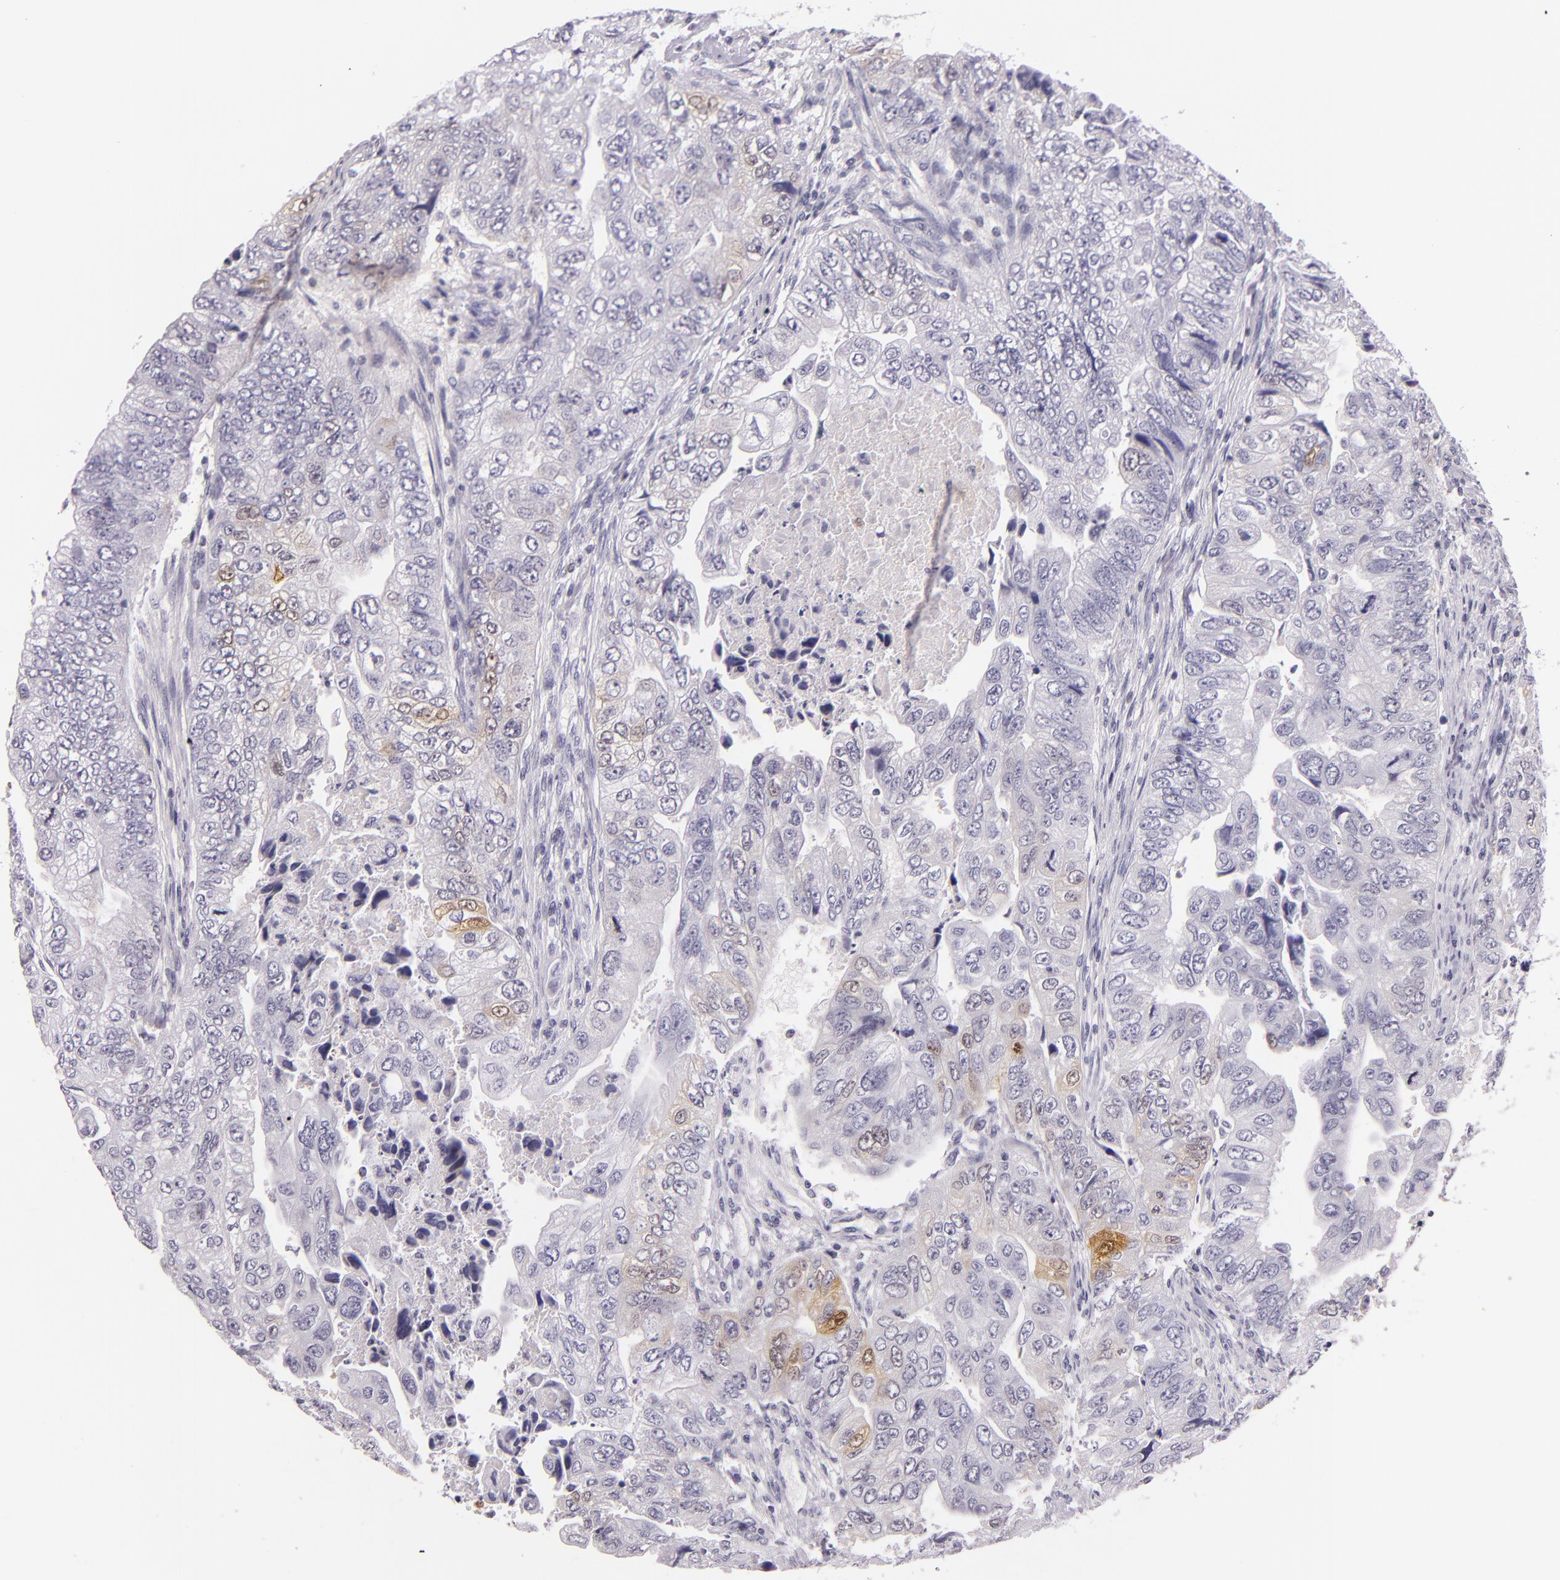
{"staining": {"intensity": "weak", "quantity": "<25%", "location": "nuclear"}, "tissue": "colorectal cancer", "cell_type": "Tumor cells", "image_type": "cancer", "snomed": [{"axis": "morphology", "description": "Adenocarcinoma, NOS"}, {"axis": "topography", "description": "Colon"}], "caption": "IHC of colorectal cancer shows no expression in tumor cells. The staining is performed using DAB brown chromogen with nuclei counter-stained in using hematoxylin.", "gene": "MT1A", "patient": {"sex": "female", "age": 11}}